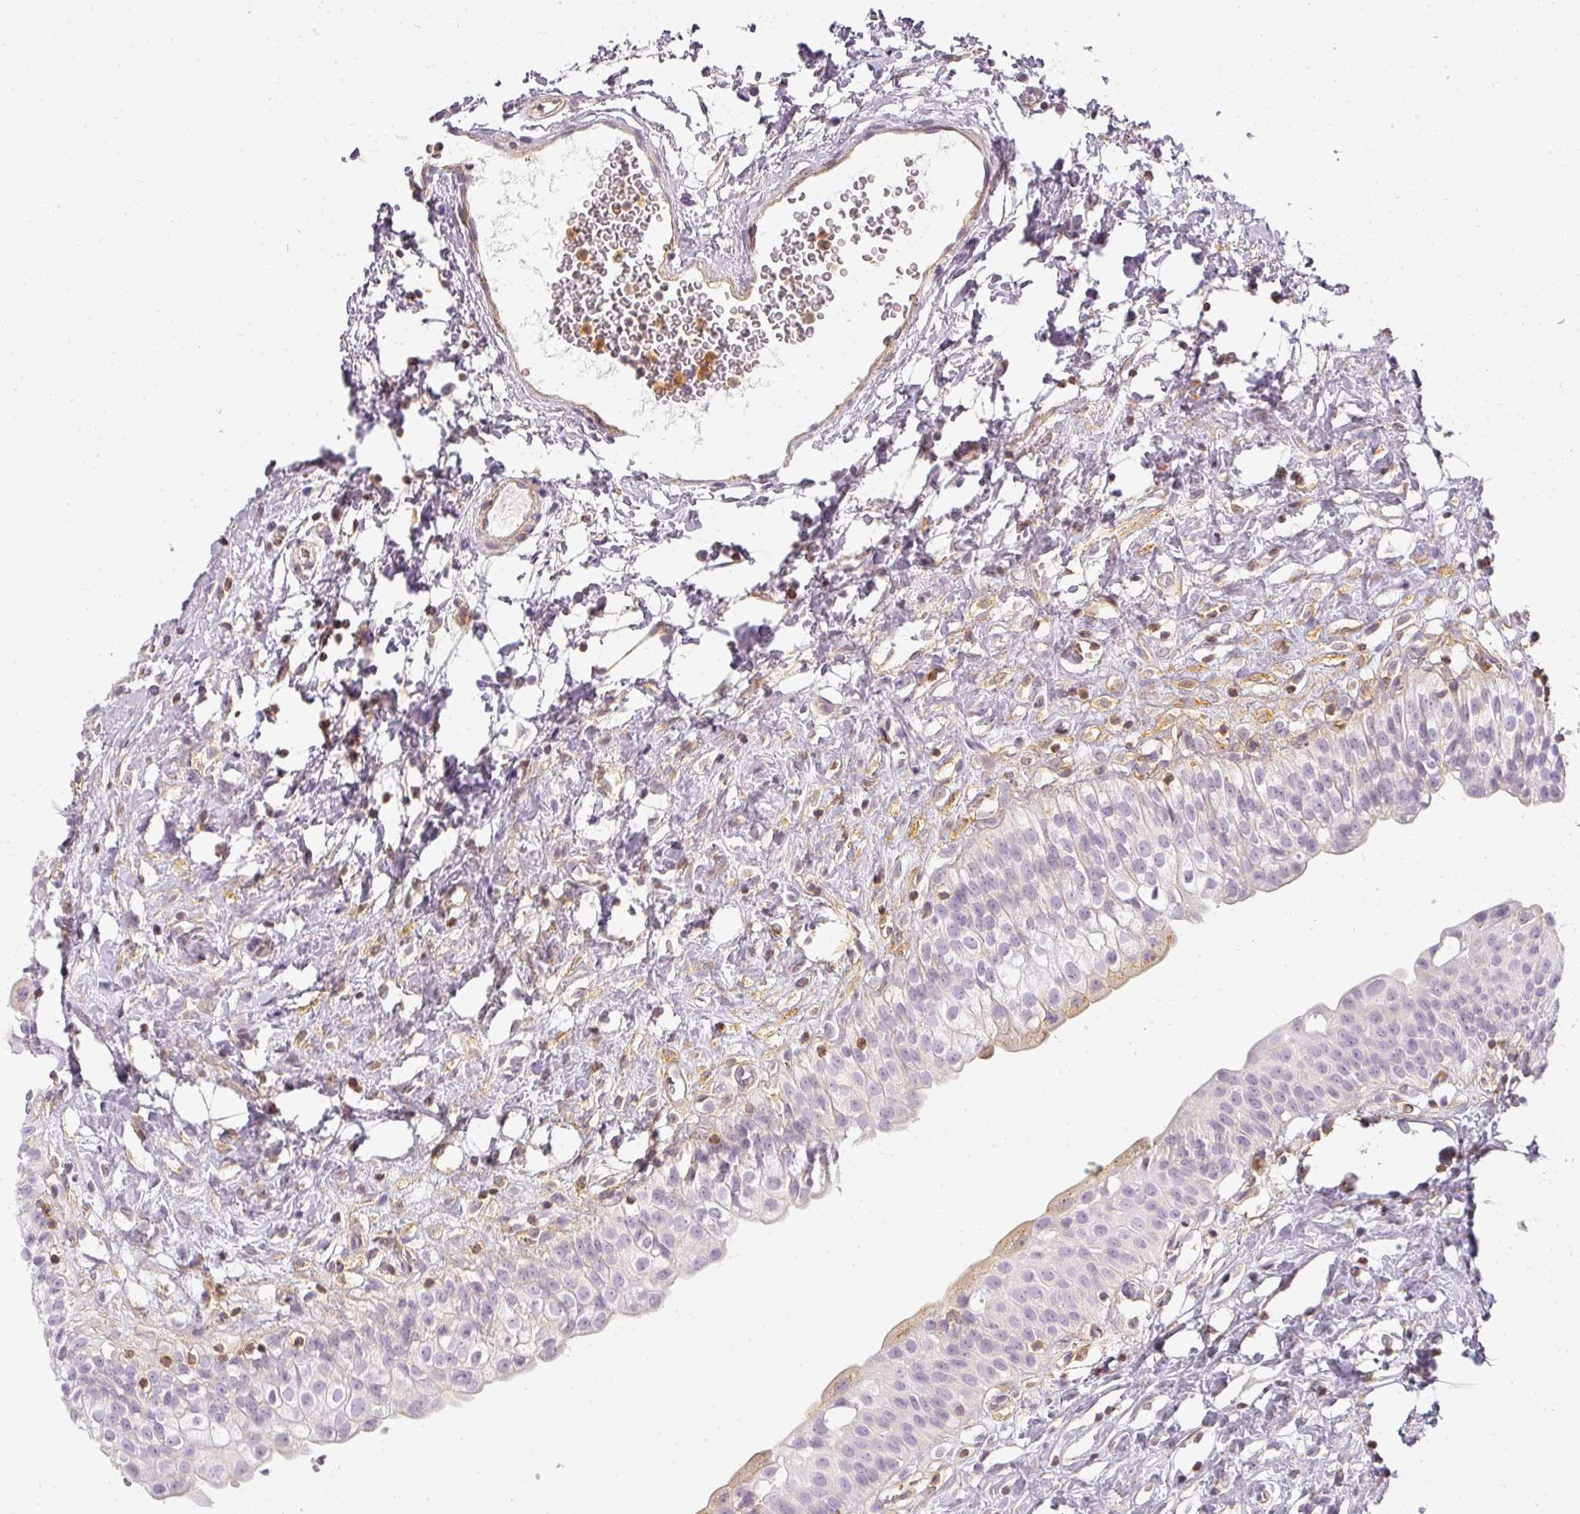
{"staining": {"intensity": "weak", "quantity": "<25%", "location": "cytoplasmic/membranous"}, "tissue": "urinary bladder", "cell_type": "Urothelial cells", "image_type": "normal", "snomed": [{"axis": "morphology", "description": "Normal tissue, NOS"}, {"axis": "topography", "description": "Urinary bladder"}], "caption": "A histopathology image of urinary bladder stained for a protein demonstrates no brown staining in urothelial cells.", "gene": "TMEM42", "patient": {"sex": "male", "age": 51}}